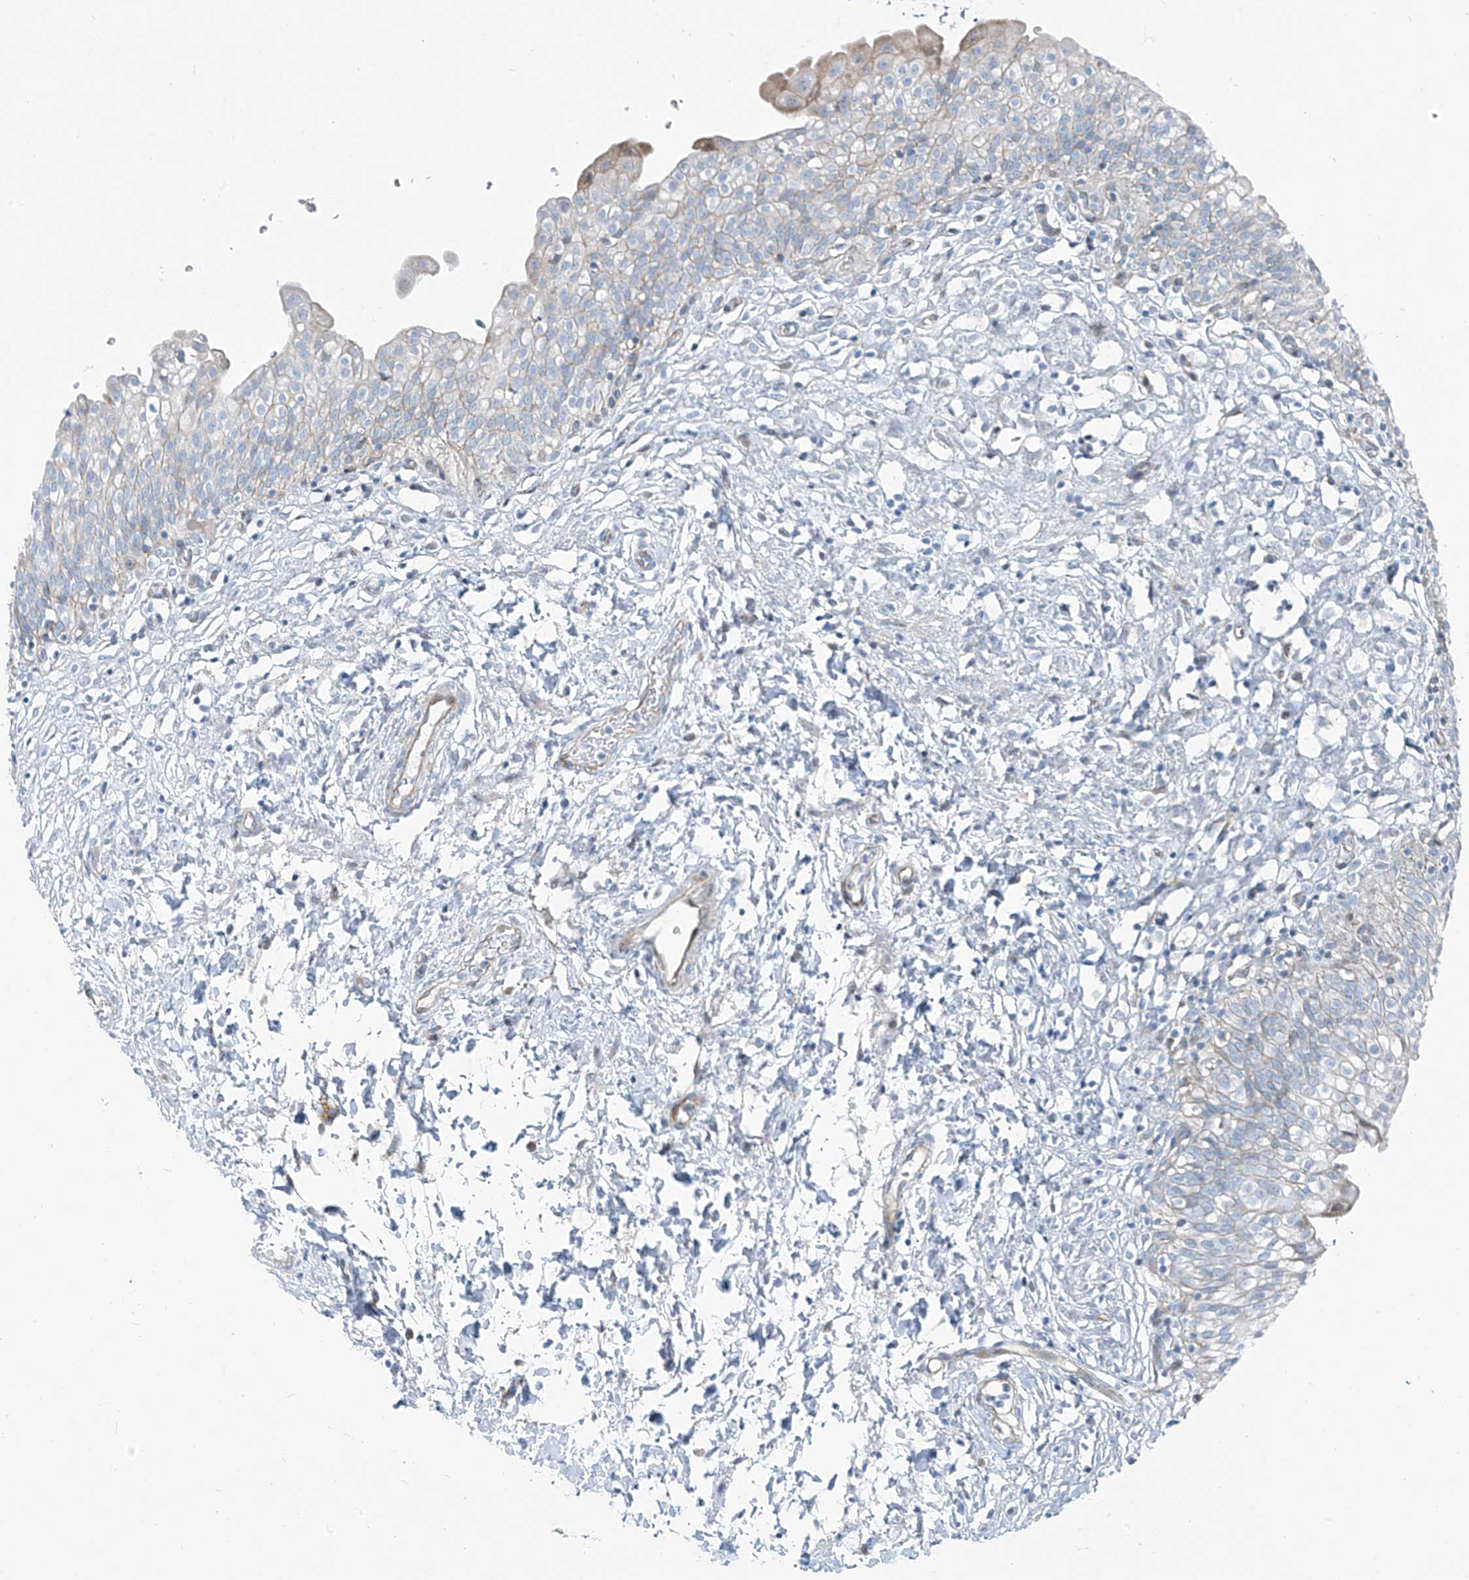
{"staining": {"intensity": "moderate", "quantity": "<25%", "location": "cytoplasmic/membranous"}, "tissue": "urinary bladder", "cell_type": "Urothelial cells", "image_type": "normal", "snomed": [{"axis": "morphology", "description": "Normal tissue, NOS"}, {"axis": "topography", "description": "Urinary bladder"}], "caption": "Immunohistochemical staining of benign urinary bladder reveals moderate cytoplasmic/membranous protein staining in about <25% of urothelial cells.", "gene": "HIC2", "patient": {"sex": "male", "age": 55}}